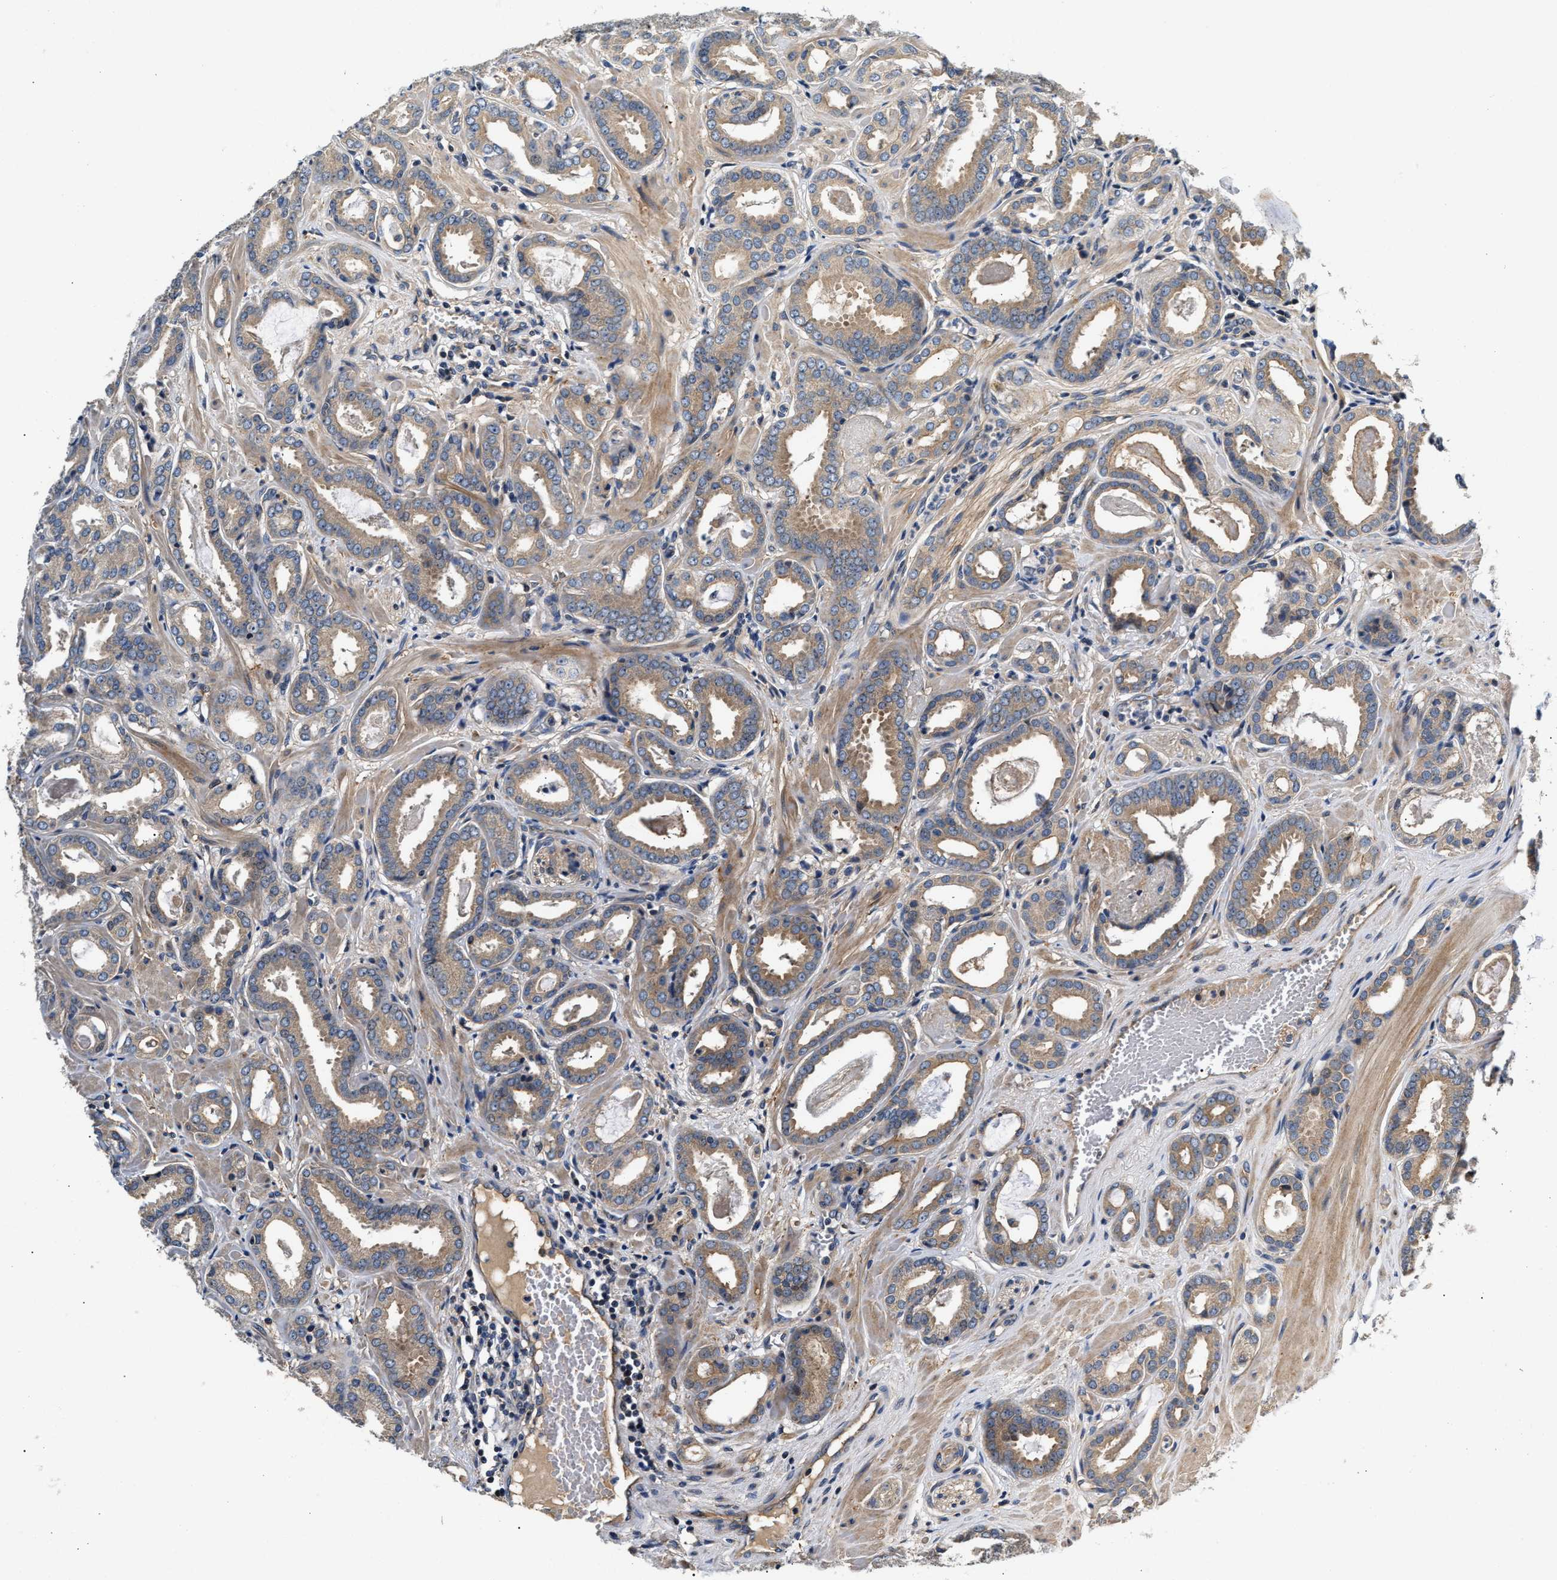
{"staining": {"intensity": "weak", "quantity": "25%-75%", "location": "cytoplasmic/membranous"}, "tissue": "prostate cancer", "cell_type": "Tumor cells", "image_type": "cancer", "snomed": [{"axis": "morphology", "description": "Adenocarcinoma, Low grade"}, {"axis": "topography", "description": "Prostate"}], "caption": "Human prostate cancer stained for a protein (brown) shows weak cytoplasmic/membranous positive expression in about 25%-75% of tumor cells.", "gene": "TEX2", "patient": {"sex": "male", "age": 53}}